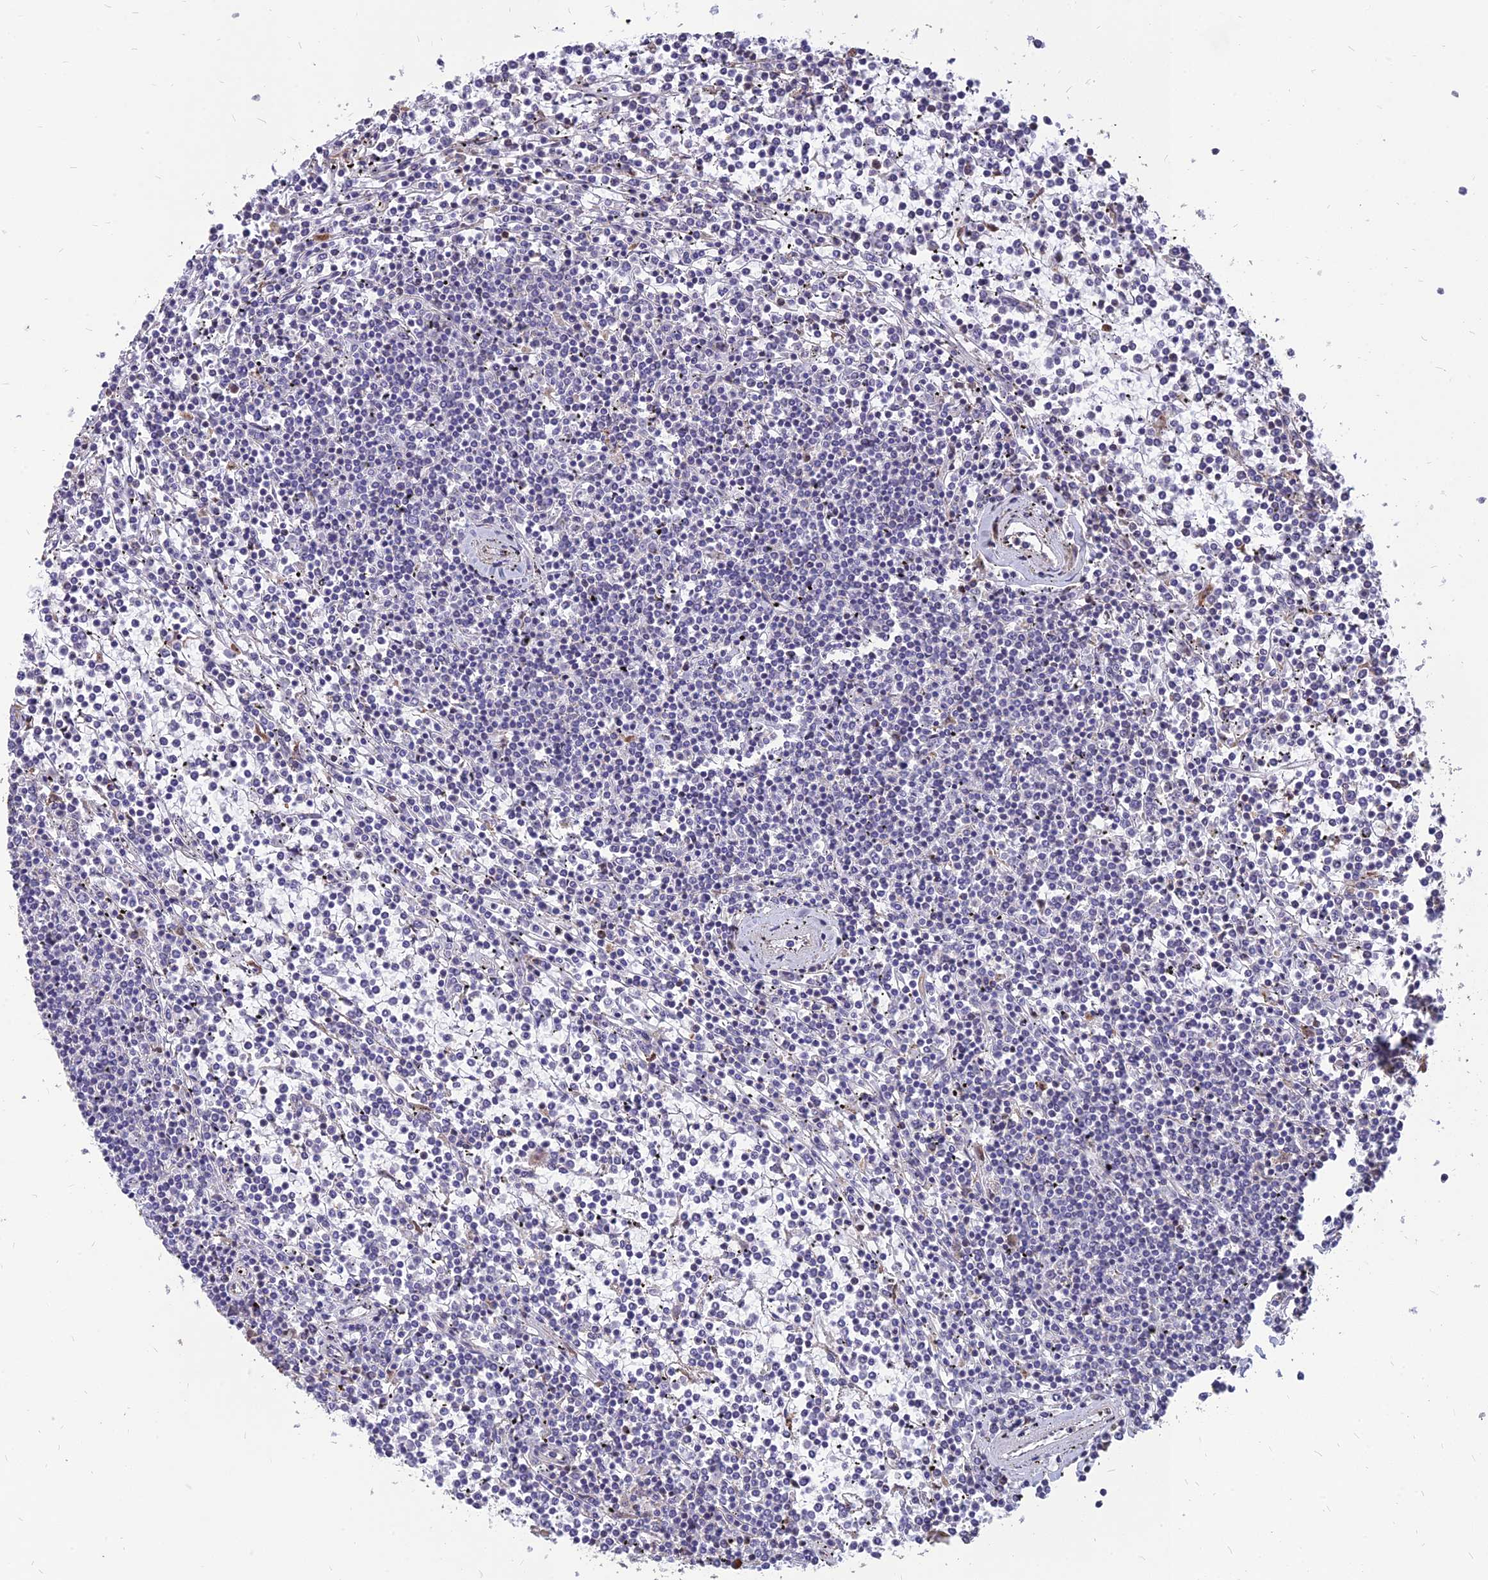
{"staining": {"intensity": "negative", "quantity": "none", "location": "none"}, "tissue": "lymphoma", "cell_type": "Tumor cells", "image_type": "cancer", "snomed": [{"axis": "morphology", "description": "Malignant lymphoma, non-Hodgkin's type, Low grade"}, {"axis": "topography", "description": "Spleen"}], "caption": "Immunohistochemical staining of low-grade malignant lymphoma, non-Hodgkin's type displays no significant positivity in tumor cells. (Brightfield microscopy of DAB IHC at high magnification).", "gene": "ST3GAL6", "patient": {"sex": "female", "age": 19}}